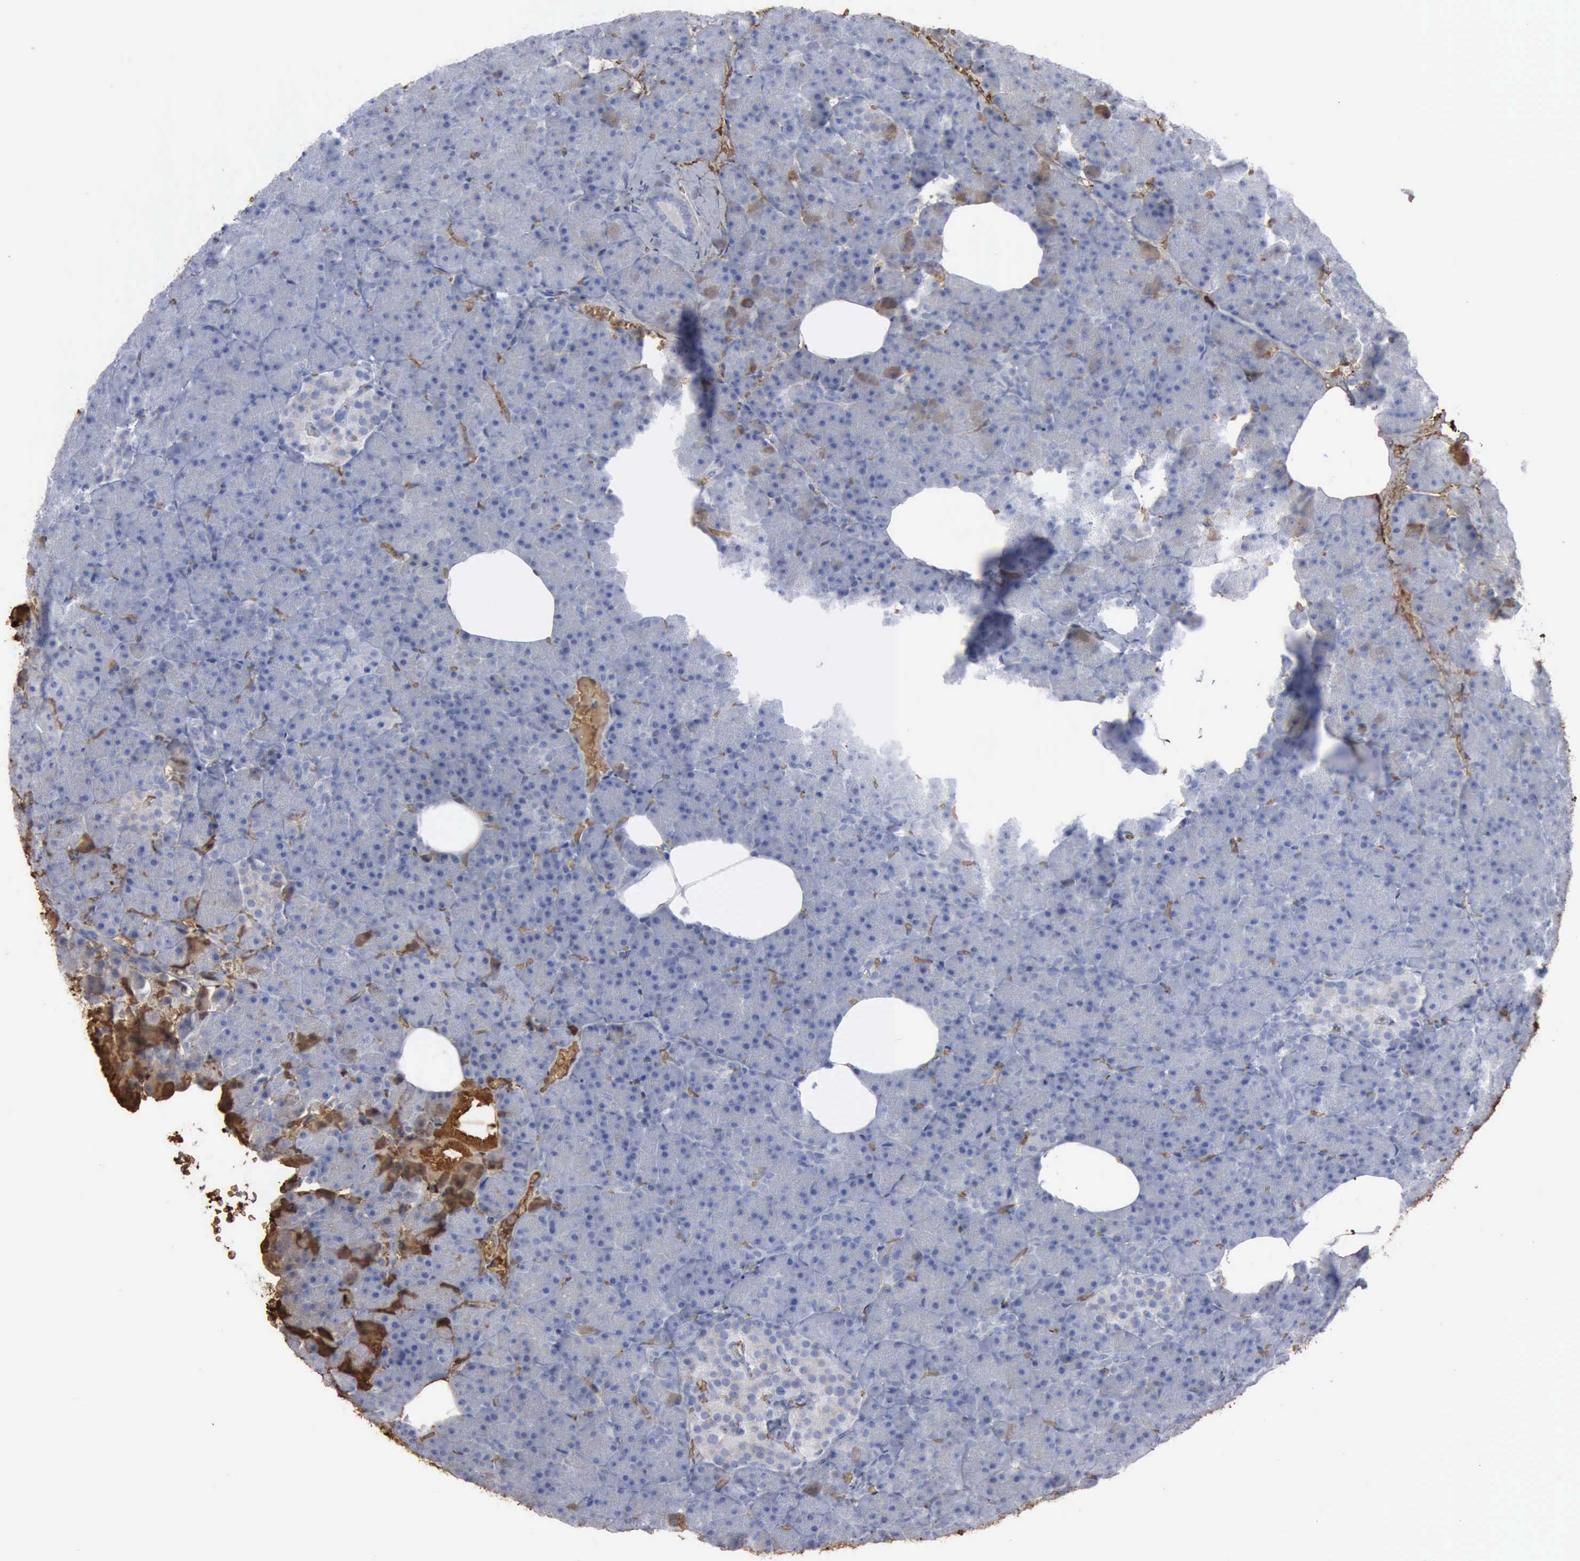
{"staining": {"intensity": "weak", "quantity": "<25%", "location": "cytoplasmic/membranous"}, "tissue": "pancreas", "cell_type": "Exocrine glandular cells", "image_type": "normal", "snomed": [{"axis": "morphology", "description": "Normal tissue, NOS"}, {"axis": "topography", "description": "Pancreas"}], "caption": "The histopathology image reveals no significant expression in exocrine glandular cells of pancreas. (Brightfield microscopy of DAB (3,3'-diaminobenzidine) immunohistochemistry (IHC) at high magnification).", "gene": "TGFB1", "patient": {"sex": "female", "age": 35}}